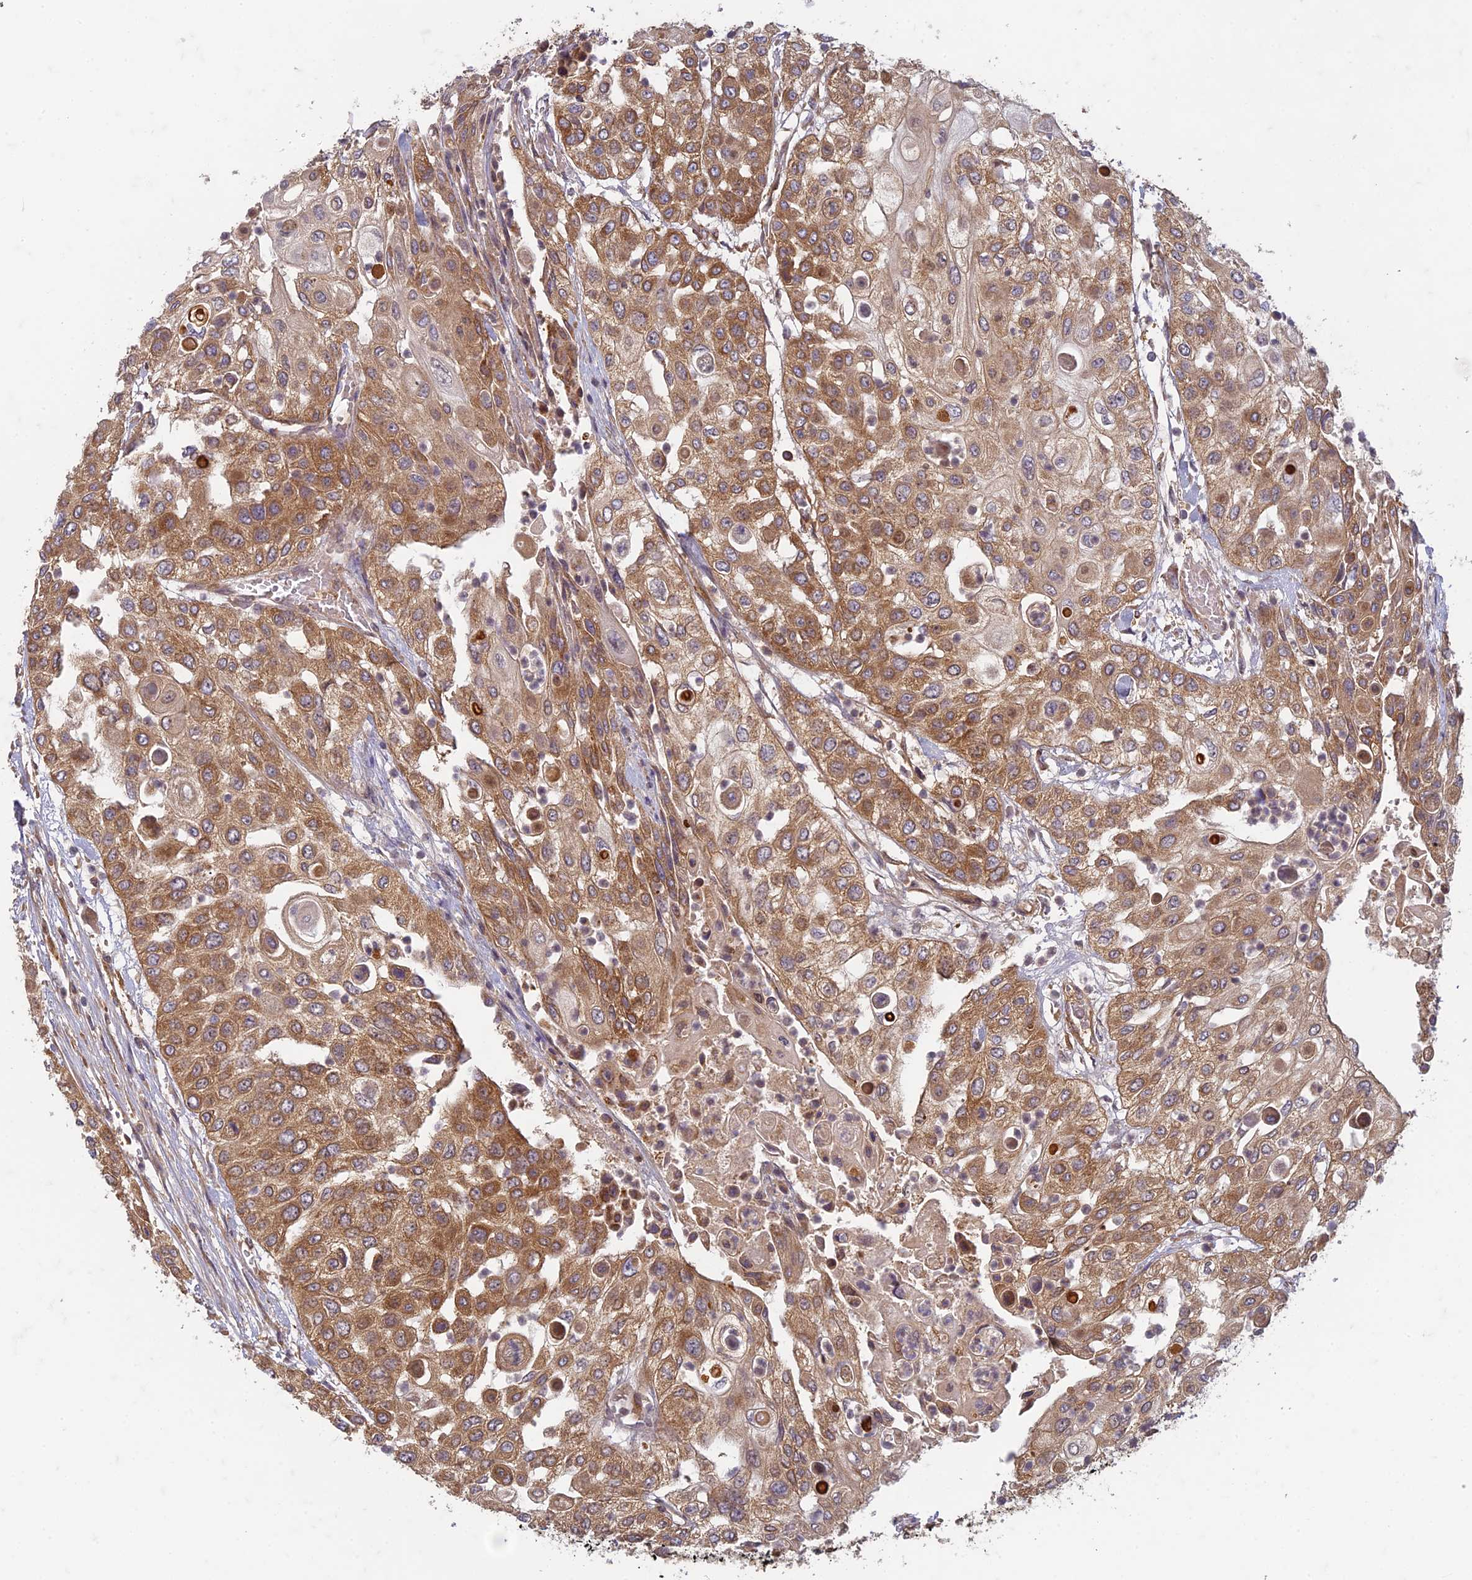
{"staining": {"intensity": "moderate", "quantity": ">75%", "location": "cytoplasmic/membranous"}, "tissue": "urothelial cancer", "cell_type": "Tumor cells", "image_type": "cancer", "snomed": [{"axis": "morphology", "description": "Urothelial carcinoma, High grade"}, {"axis": "topography", "description": "Urinary bladder"}], "caption": "Urothelial carcinoma (high-grade) tissue displays moderate cytoplasmic/membranous positivity in approximately >75% of tumor cells", "gene": "TCF25", "patient": {"sex": "female", "age": 79}}